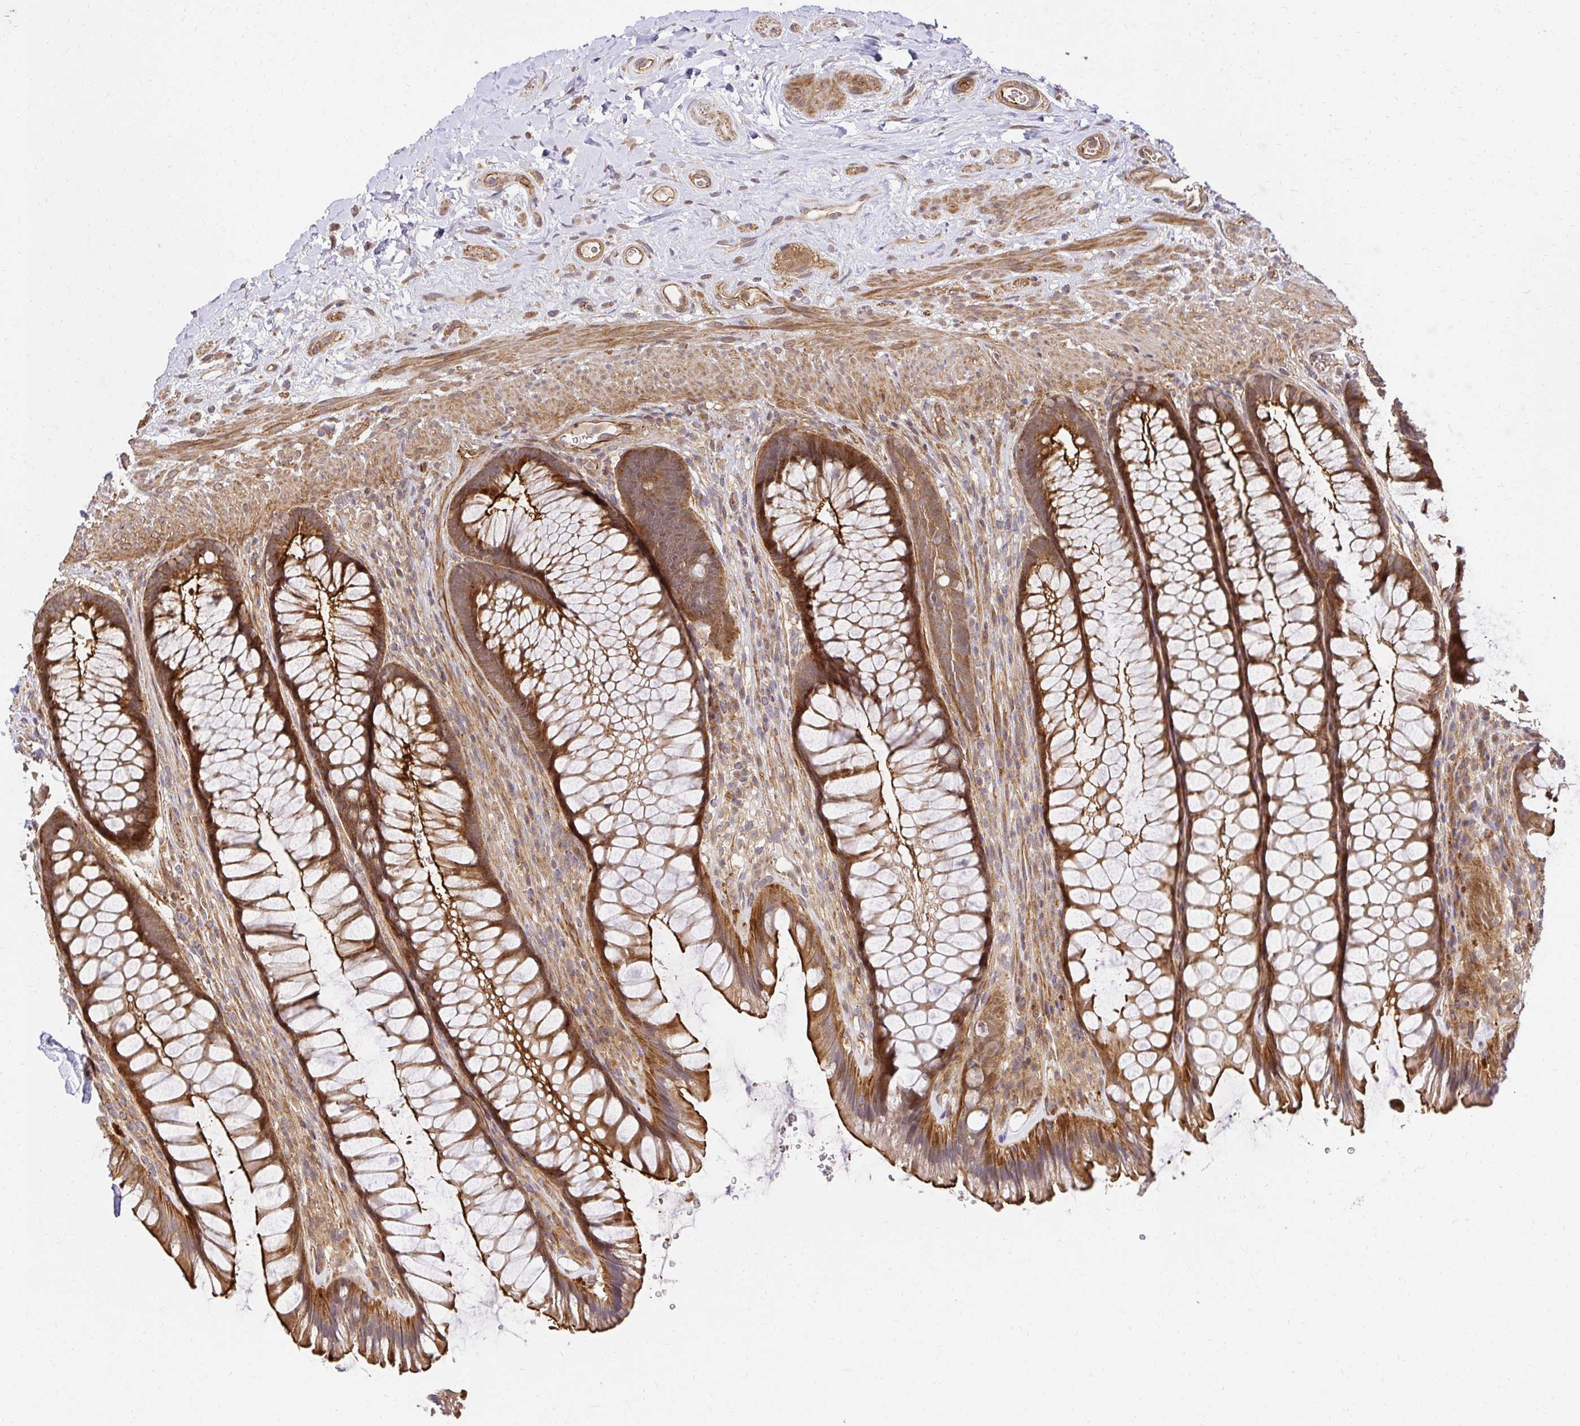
{"staining": {"intensity": "moderate", "quantity": ">75%", "location": "cytoplasmic/membranous"}, "tissue": "rectum", "cell_type": "Glandular cells", "image_type": "normal", "snomed": [{"axis": "morphology", "description": "Normal tissue, NOS"}, {"axis": "topography", "description": "Rectum"}], "caption": "Immunohistochemical staining of normal human rectum exhibits medium levels of moderate cytoplasmic/membranous expression in about >75% of glandular cells.", "gene": "PSMA4", "patient": {"sex": "male", "age": 53}}